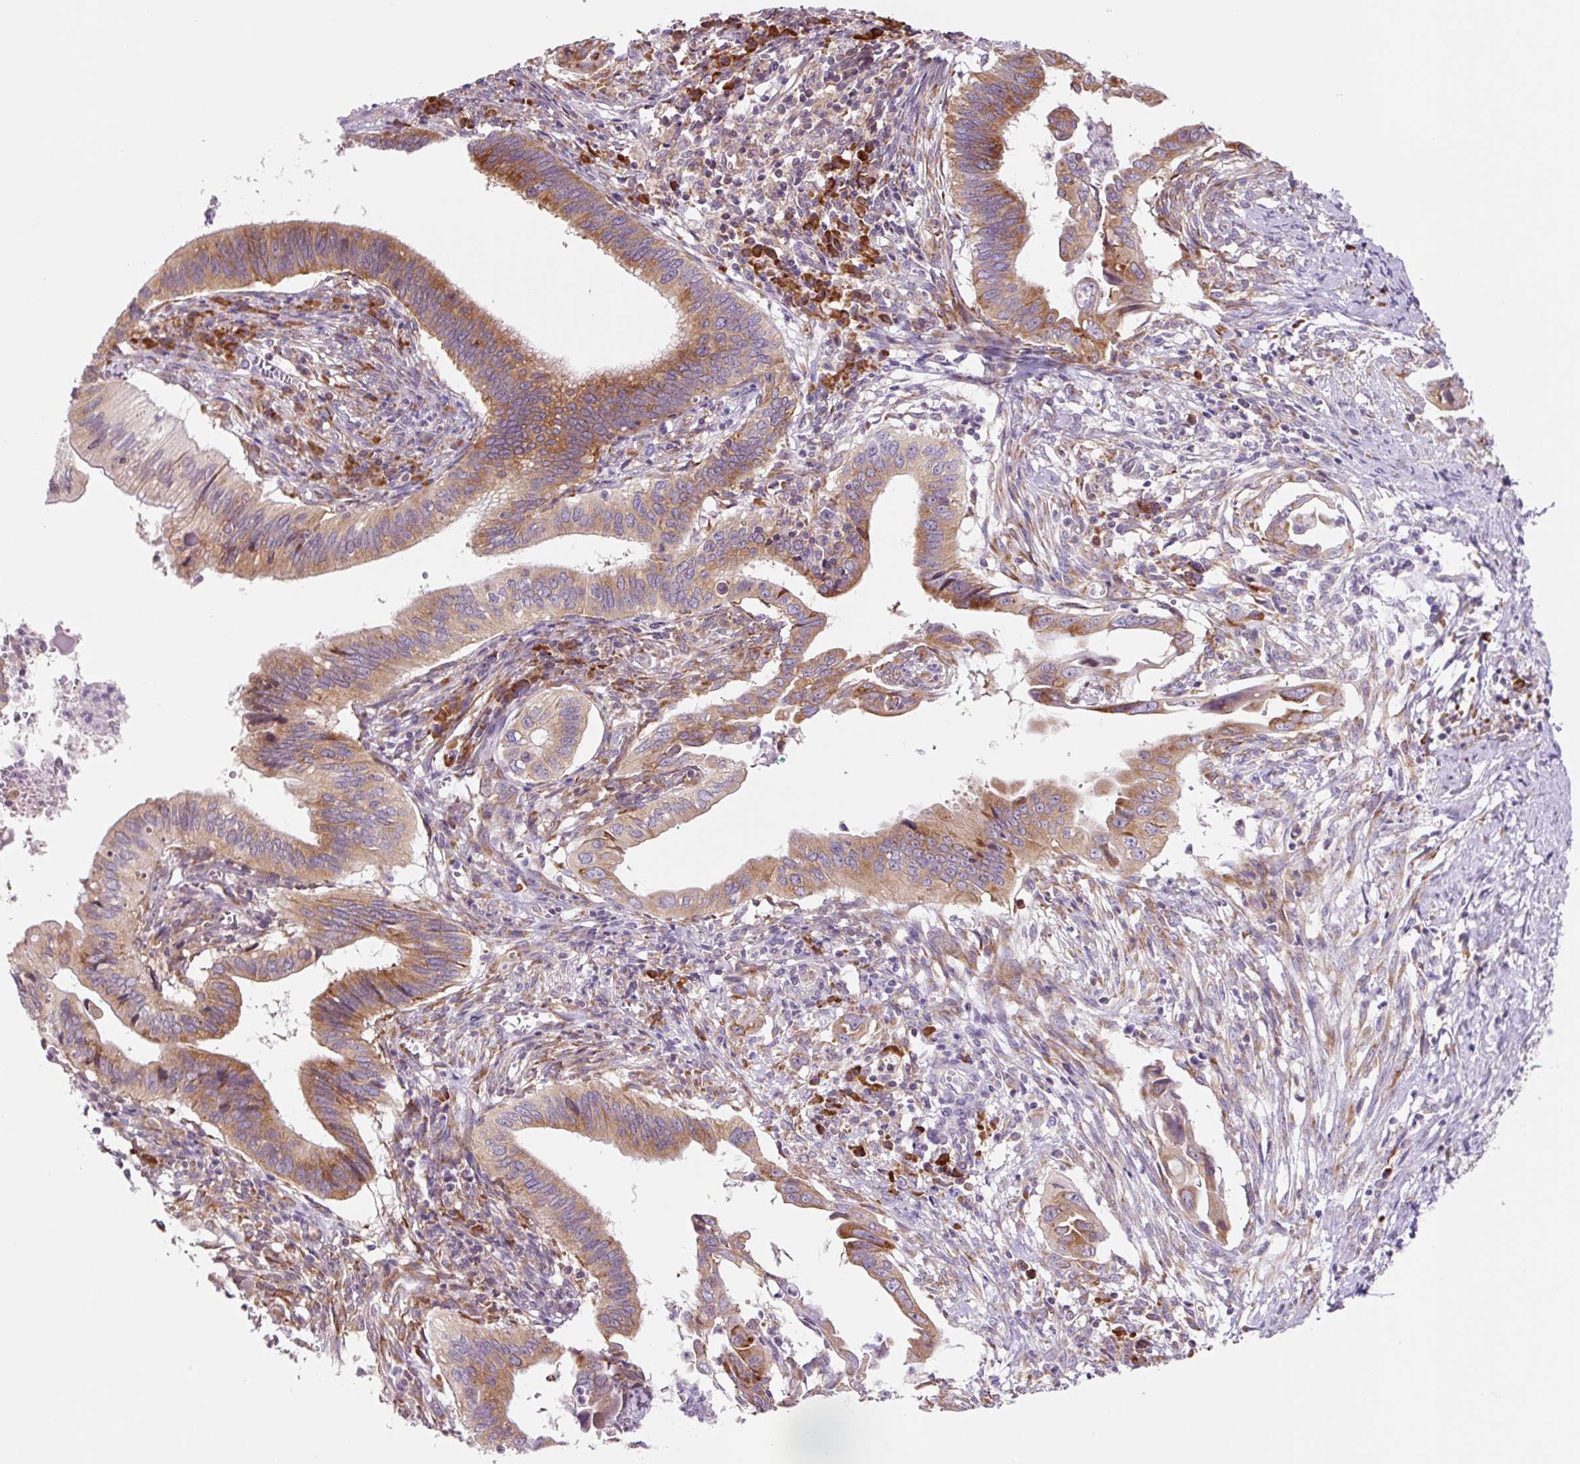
{"staining": {"intensity": "moderate", "quantity": ">75%", "location": "cytoplasmic/membranous"}, "tissue": "cervical cancer", "cell_type": "Tumor cells", "image_type": "cancer", "snomed": [{"axis": "morphology", "description": "Adenocarcinoma, NOS"}, {"axis": "topography", "description": "Cervix"}], "caption": "There is medium levels of moderate cytoplasmic/membranous positivity in tumor cells of cervical cancer, as demonstrated by immunohistochemical staining (brown color).", "gene": "RPL41", "patient": {"sex": "female", "age": 42}}